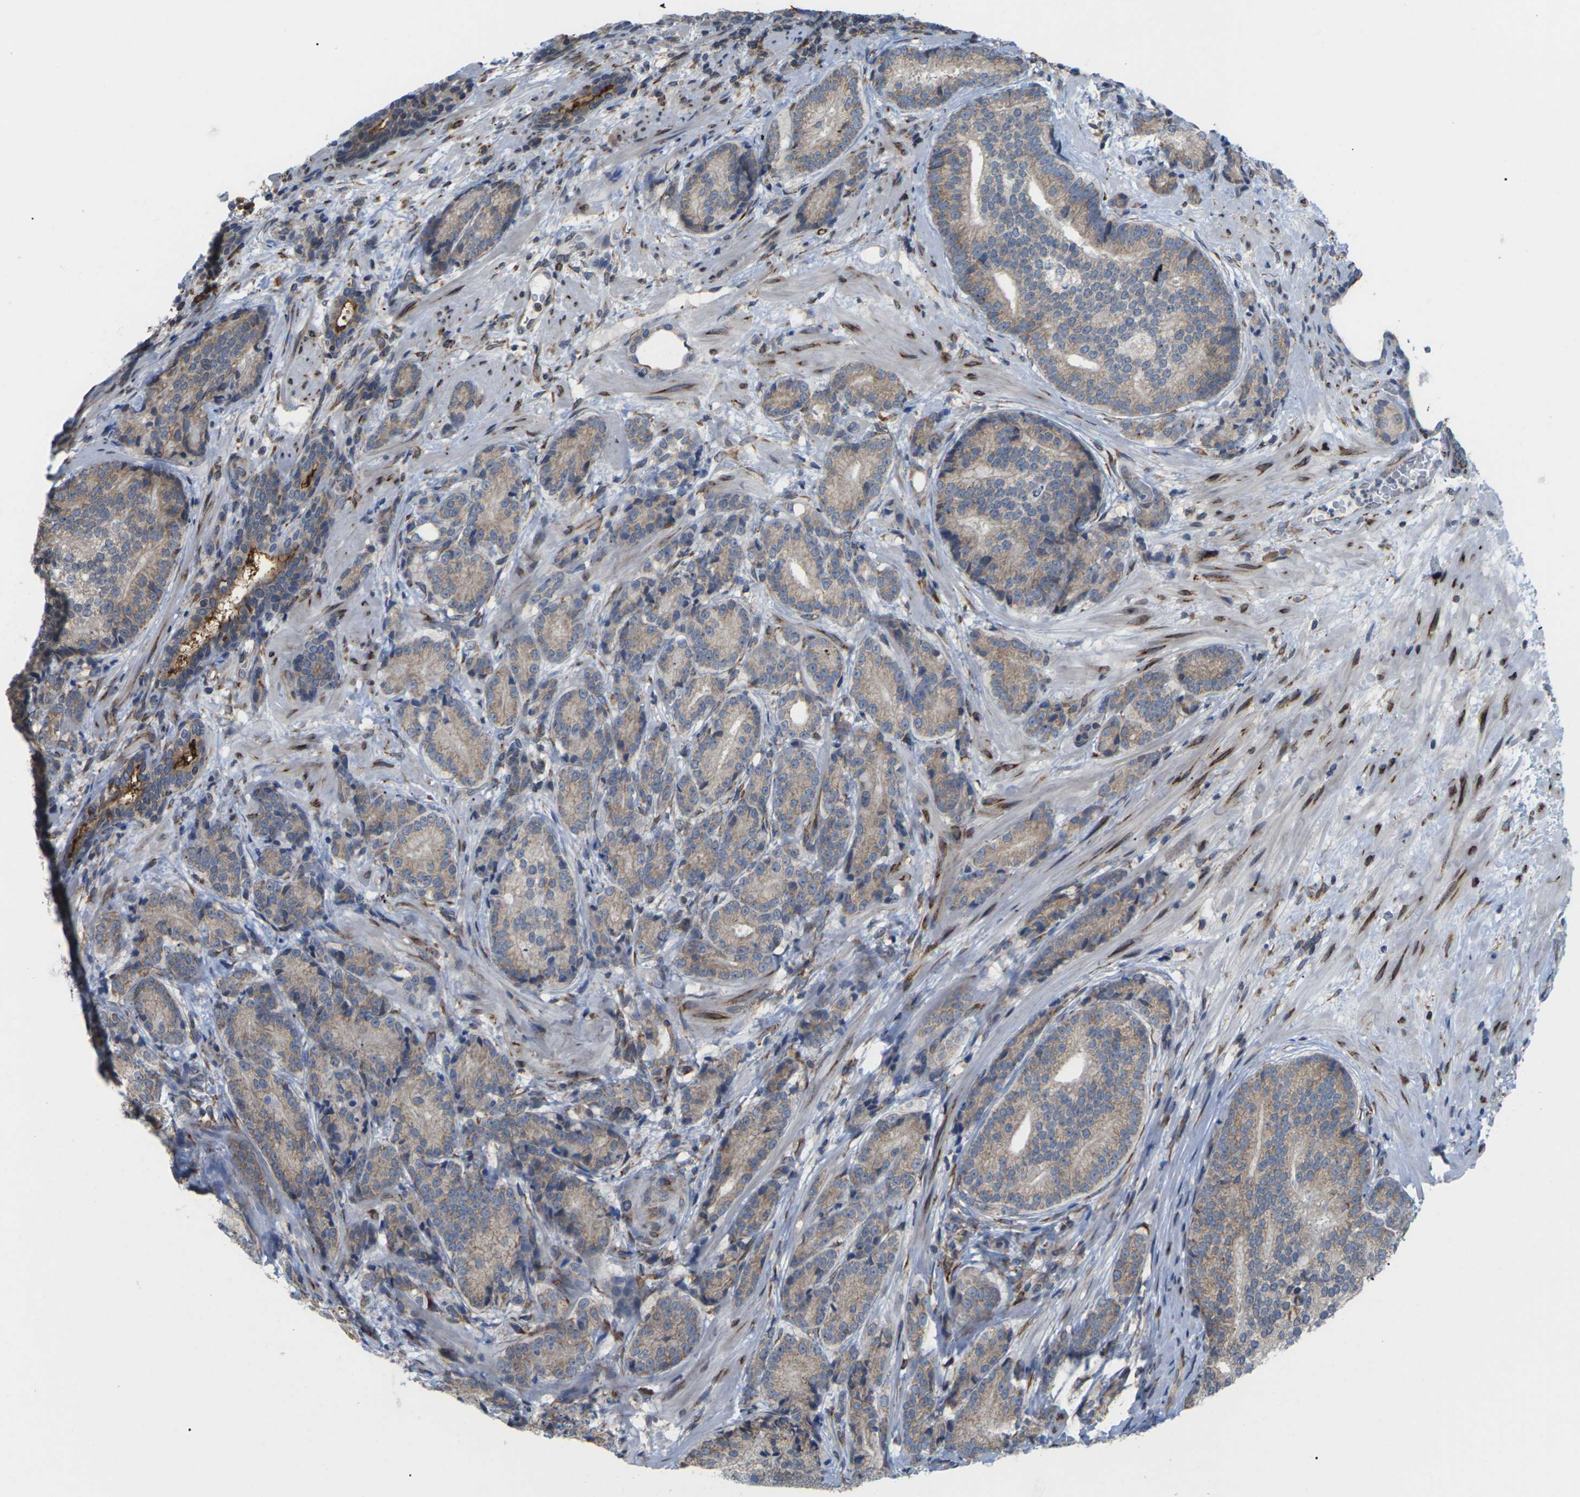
{"staining": {"intensity": "weak", "quantity": ">75%", "location": "cytoplasmic/membranous"}, "tissue": "prostate cancer", "cell_type": "Tumor cells", "image_type": "cancer", "snomed": [{"axis": "morphology", "description": "Adenocarcinoma, High grade"}, {"axis": "topography", "description": "Prostate"}], "caption": "Immunohistochemical staining of prostate cancer reveals low levels of weak cytoplasmic/membranous protein positivity in approximately >75% of tumor cells.", "gene": "PDZK1IP1", "patient": {"sex": "male", "age": 61}}